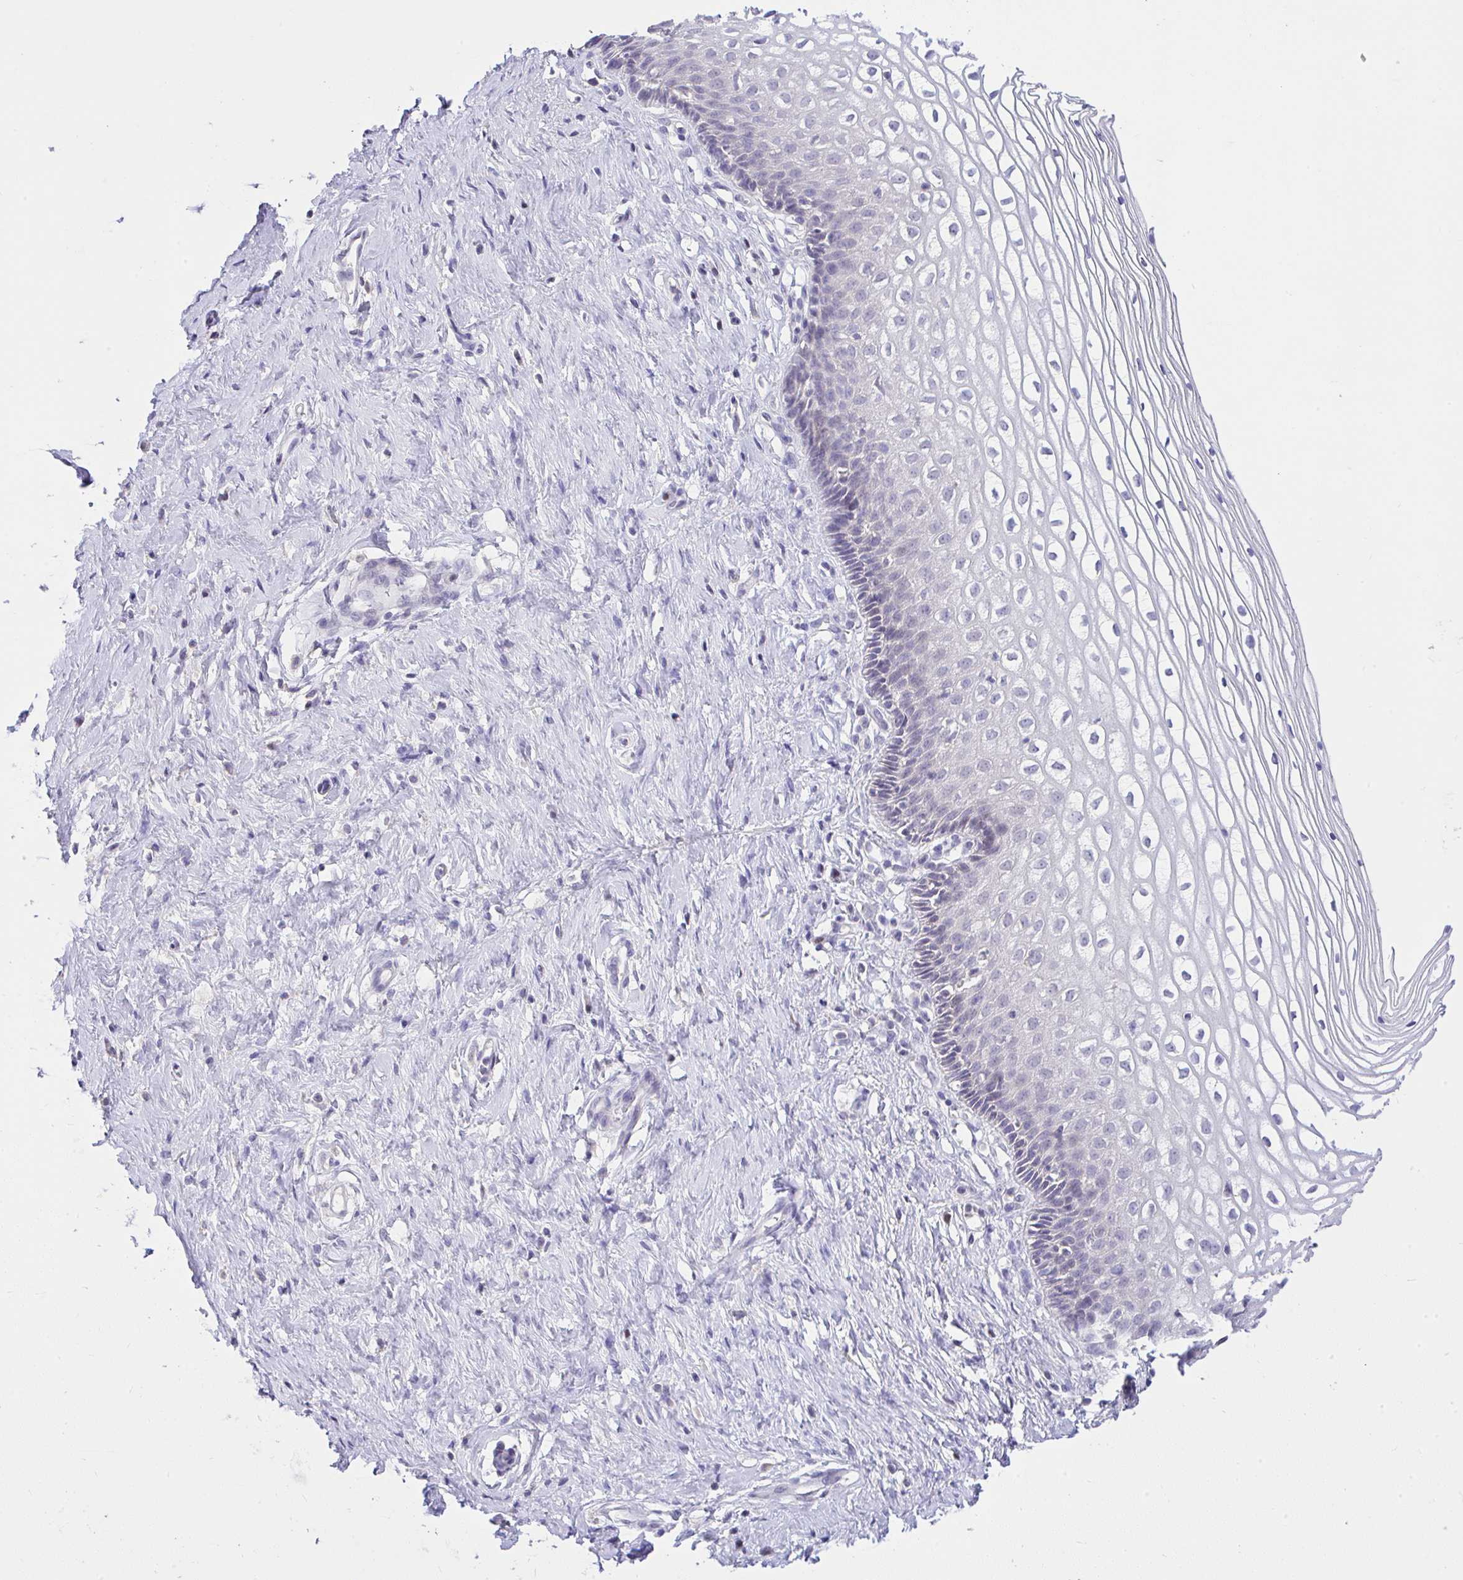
{"staining": {"intensity": "negative", "quantity": "none", "location": "none"}, "tissue": "cervix", "cell_type": "Glandular cells", "image_type": "normal", "snomed": [{"axis": "morphology", "description": "Normal tissue, NOS"}, {"axis": "topography", "description": "Cervix"}], "caption": "Immunohistochemistry (IHC) of unremarkable cervix exhibits no staining in glandular cells. The staining is performed using DAB brown chromogen with nuclei counter-stained in using hematoxylin.", "gene": "CTU1", "patient": {"sex": "female", "age": 36}}